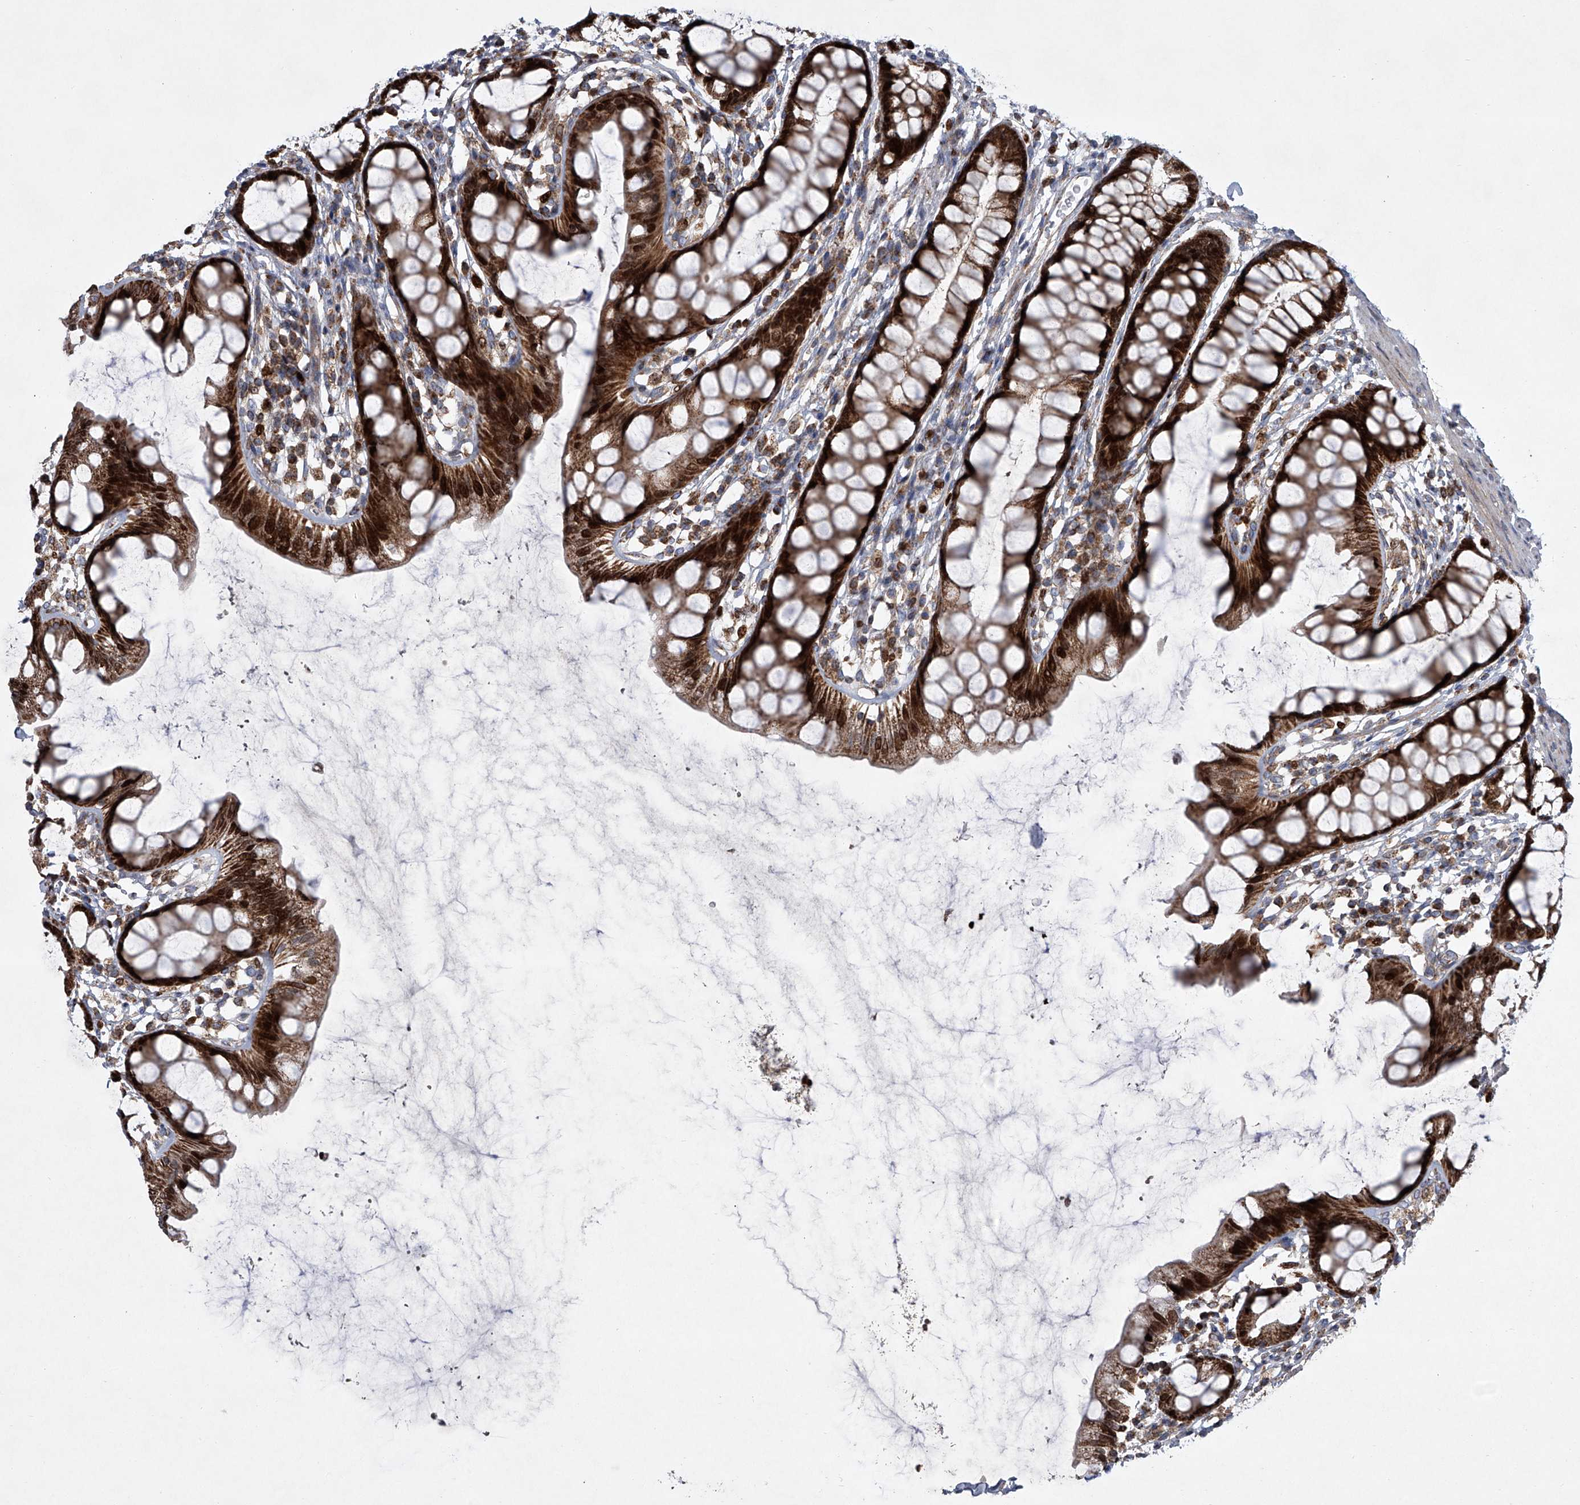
{"staining": {"intensity": "strong", "quantity": ">75%", "location": "cytoplasmic/membranous,nuclear"}, "tissue": "rectum", "cell_type": "Glandular cells", "image_type": "normal", "snomed": [{"axis": "morphology", "description": "Normal tissue, NOS"}, {"axis": "topography", "description": "Rectum"}], "caption": "Protein staining exhibits strong cytoplasmic/membranous,nuclear expression in about >75% of glandular cells in benign rectum.", "gene": "STRADA", "patient": {"sex": "female", "age": 65}}